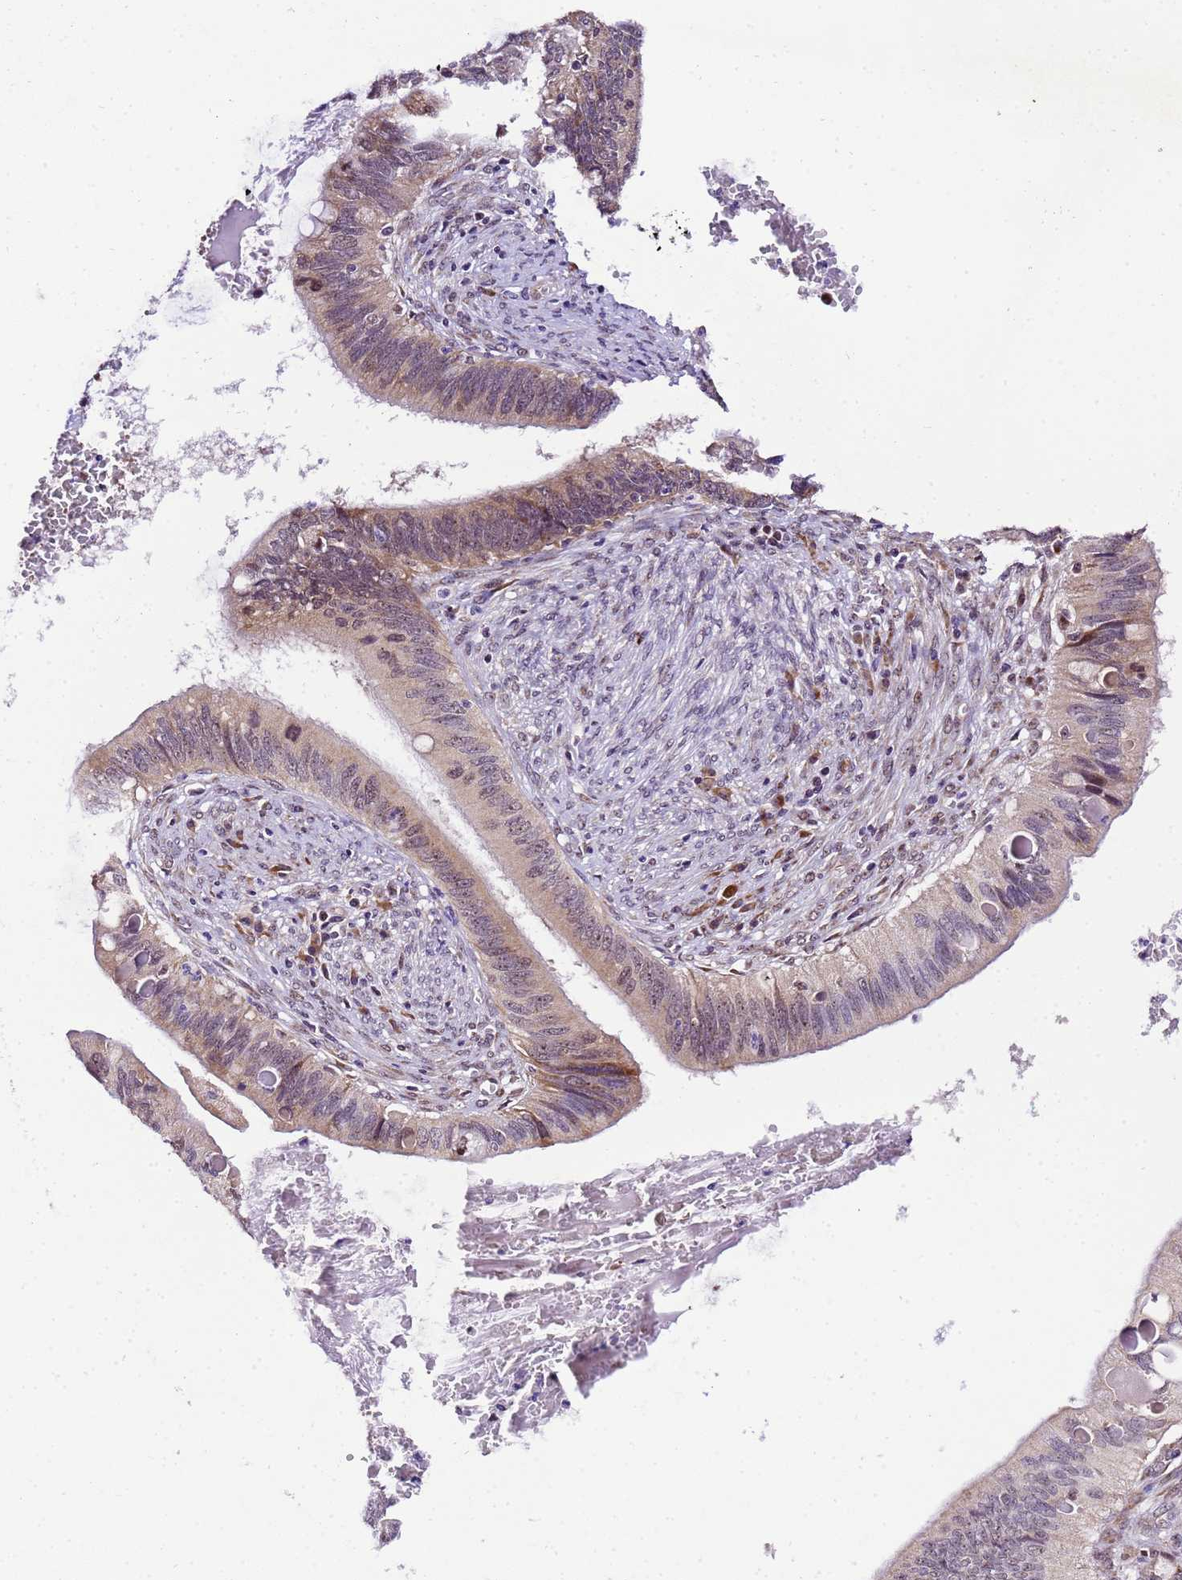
{"staining": {"intensity": "weak", "quantity": "<25%", "location": "cytoplasmic/membranous,nuclear"}, "tissue": "cervical cancer", "cell_type": "Tumor cells", "image_type": "cancer", "snomed": [{"axis": "morphology", "description": "Adenocarcinoma, NOS"}, {"axis": "topography", "description": "Cervix"}], "caption": "Human cervical cancer (adenocarcinoma) stained for a protein using immunohistochemistry exhibits no positivity in tumor cells.", "gene": "SLX4IP", "patient": {"sex": "female", "age": 42}}